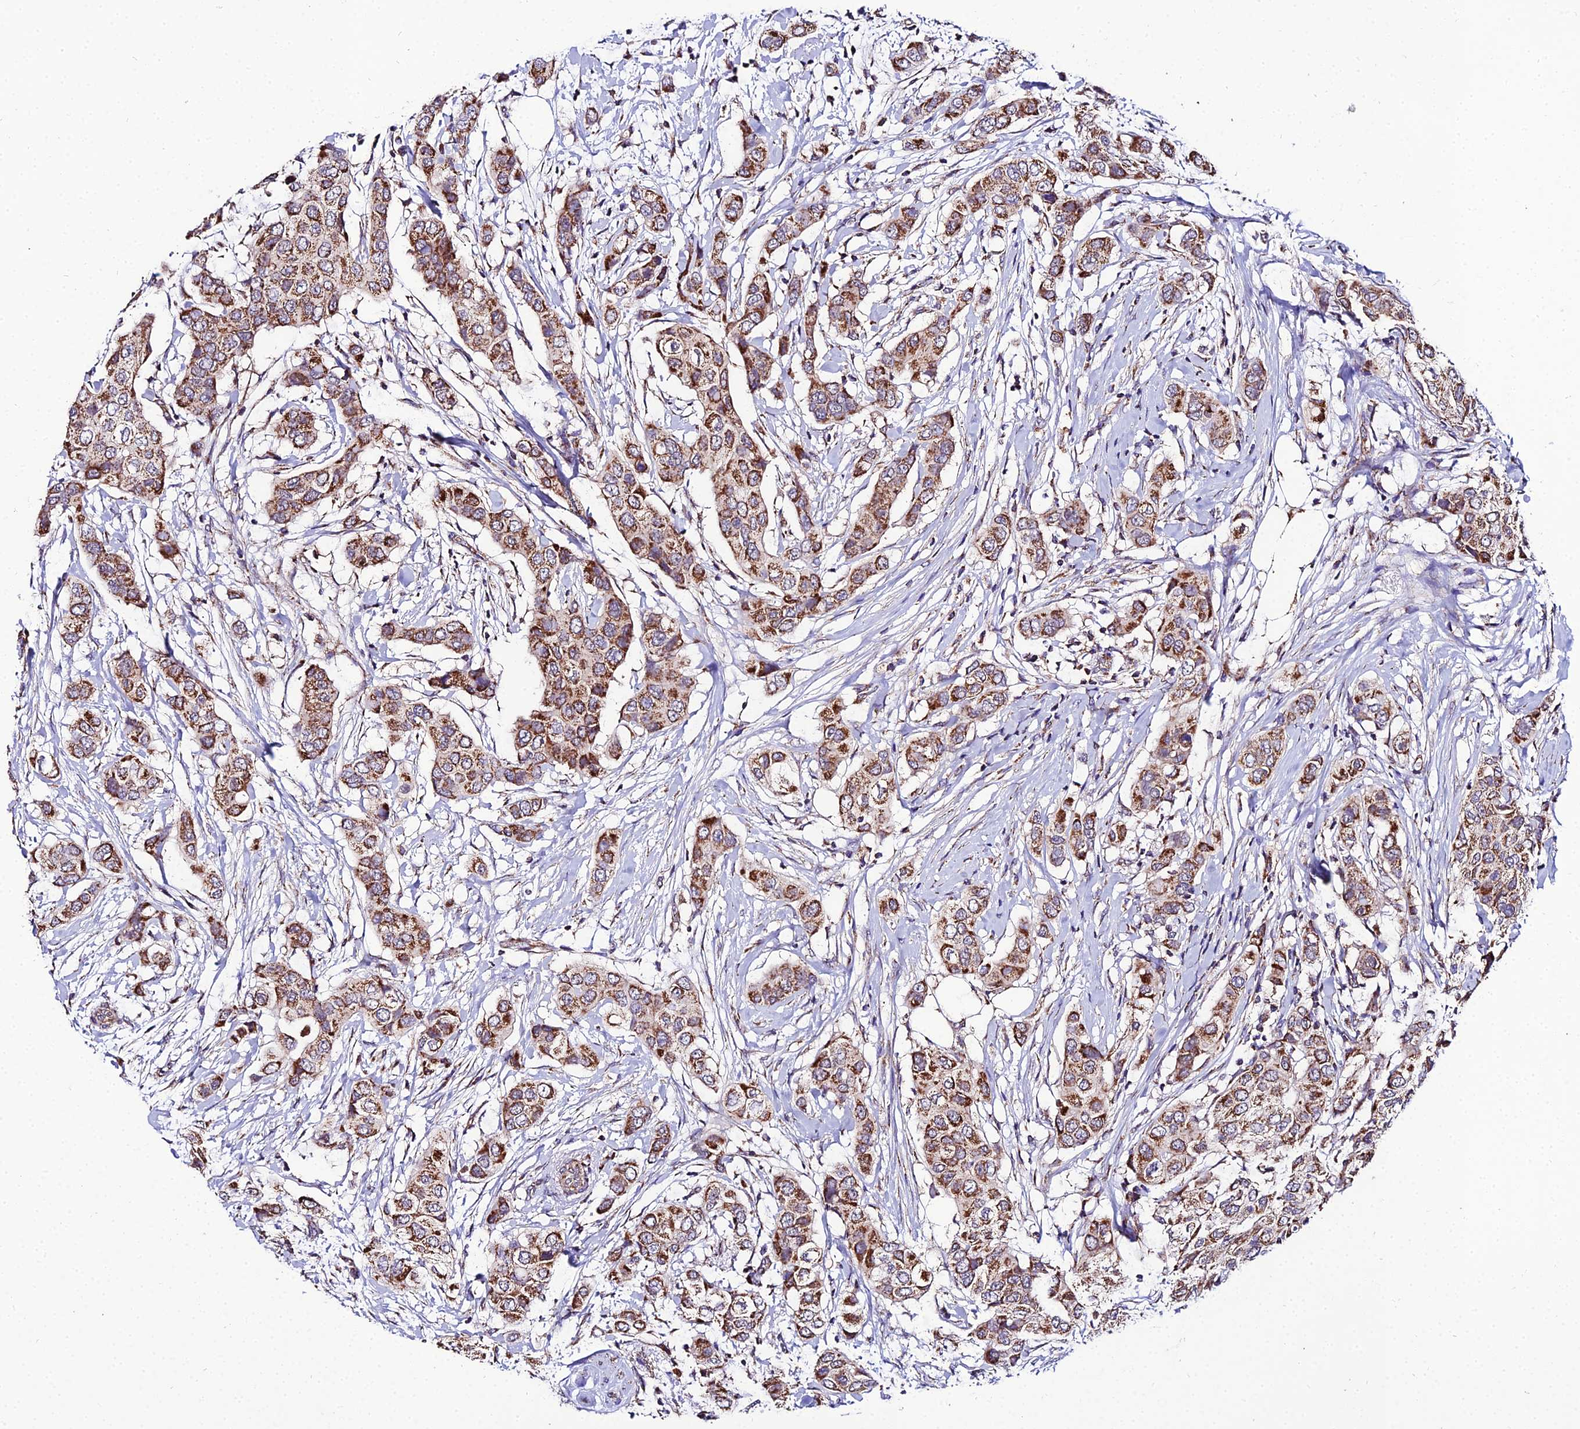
{"staining": {"intensity": "strong", "quantity": ">75%", "location": "cytoplasmic/membranous"}, "tissue": "breast cancer", "cell_type": "Tumor cells", "image_type": "cancer", "snomed": [{"axis": "morphology", "description": "Lobular carcinoma"}, {"axis": "topography", "description": "Breast"}], "caption": "Approximately >75% of tumor cells in breast cancer (lobular carcinoma) display strong cytoplasmic/membranous protein expression as visualized by brown immunohistochemical staining.", "gene": "PSMD2", "patient": {"sex": "female", "age": 51}}